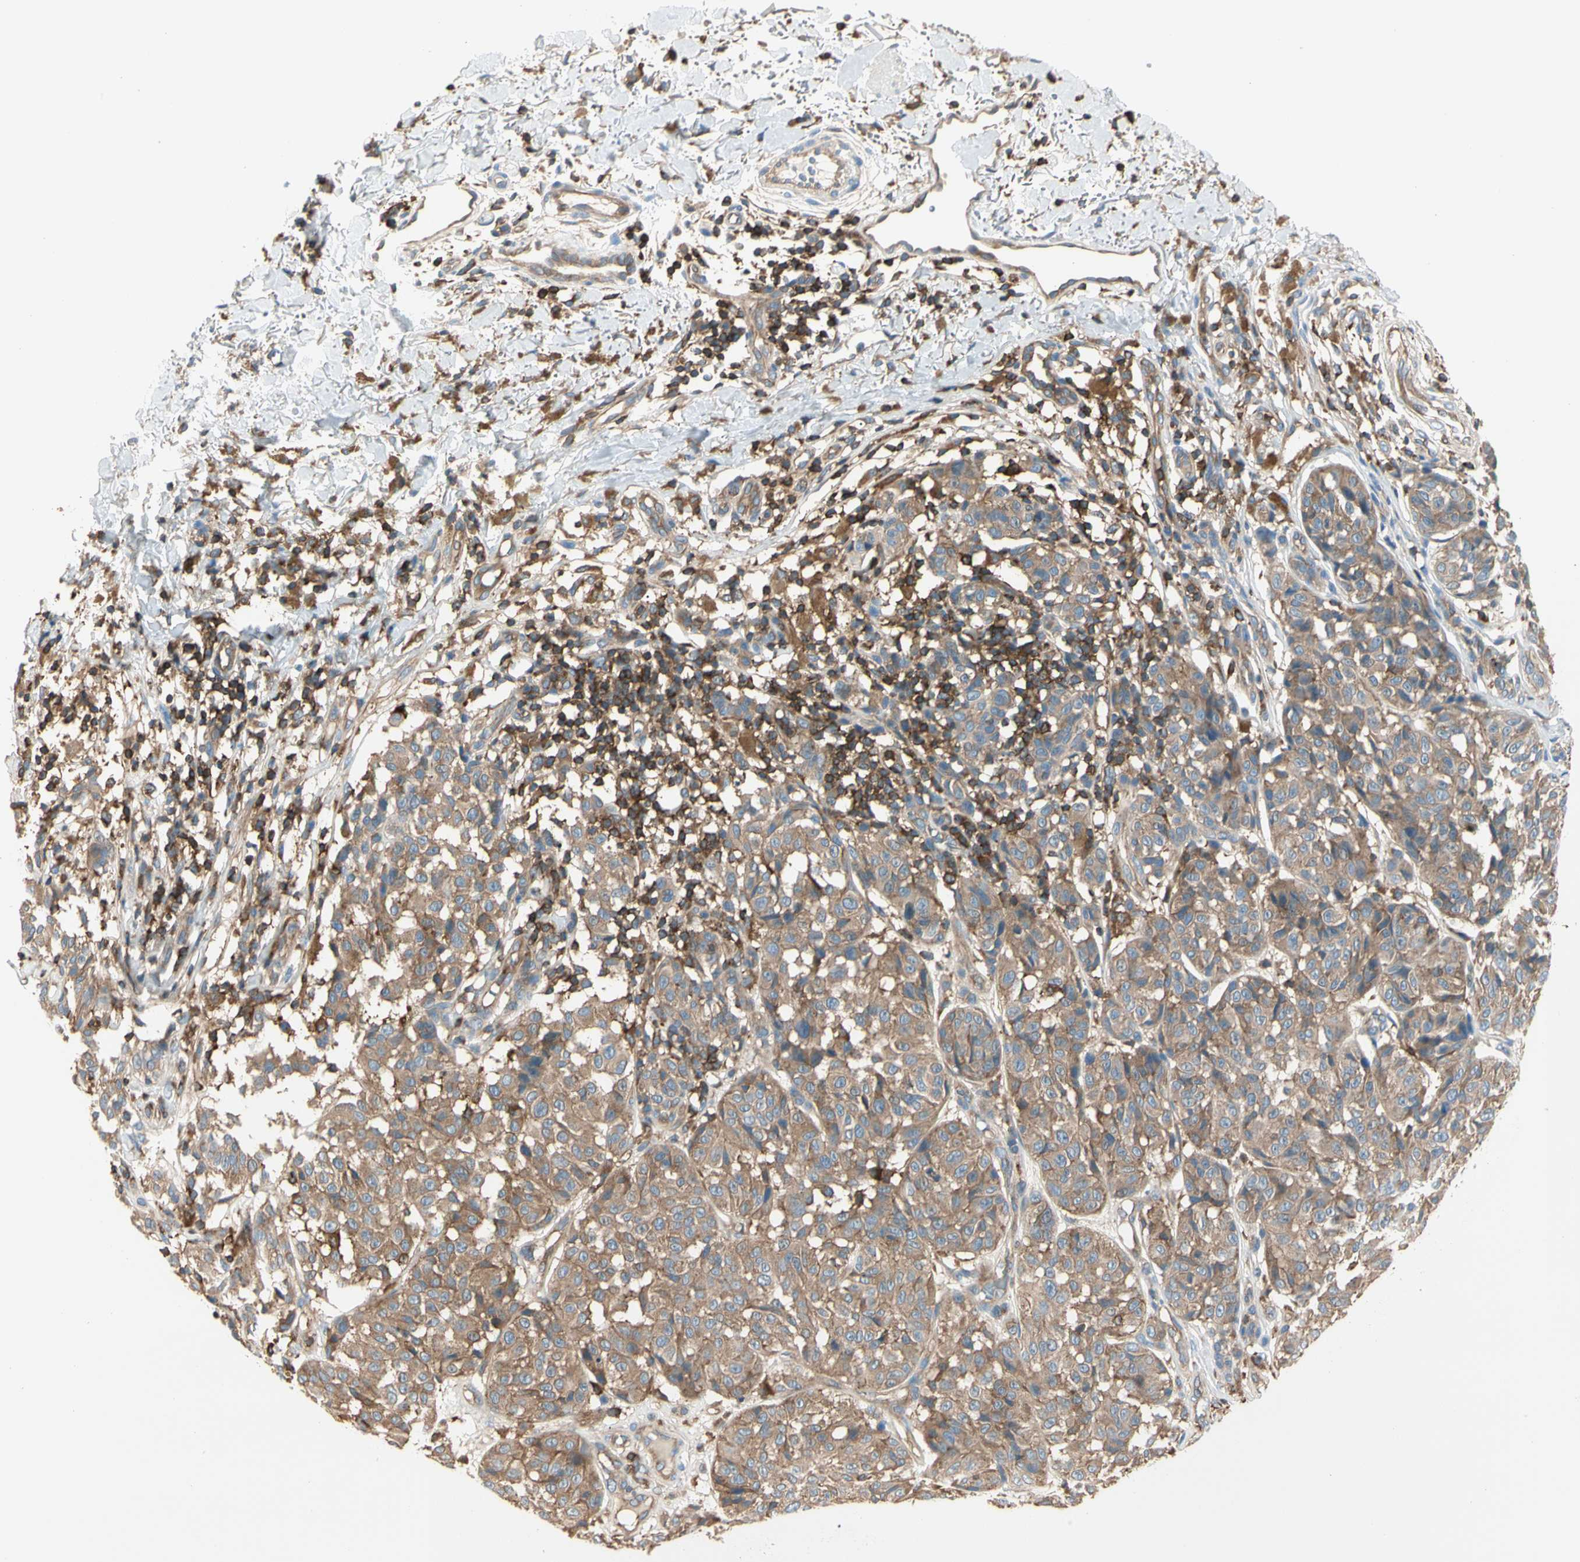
{"staining": {"intensity": "weak", "quantity": ">75%", "location": "cytoplasmic/membranous"}, "tissue": "melanoma", "cell_type": "Tumor cells", "image_type": "cancer", "snomed": [{"axis": "morphology", "description": "Malignant melanoma, NOS"}, {"axis": "topography", "description": "Skin"}], "caption": "Brown immunohistochemical staining in human malignant melanoma reveals weak cytoplasmic/membranous positivity in about >75% of tumor cells.", "gene": "CAPZA2", "patient": {"sex": "female", "age": 46}}